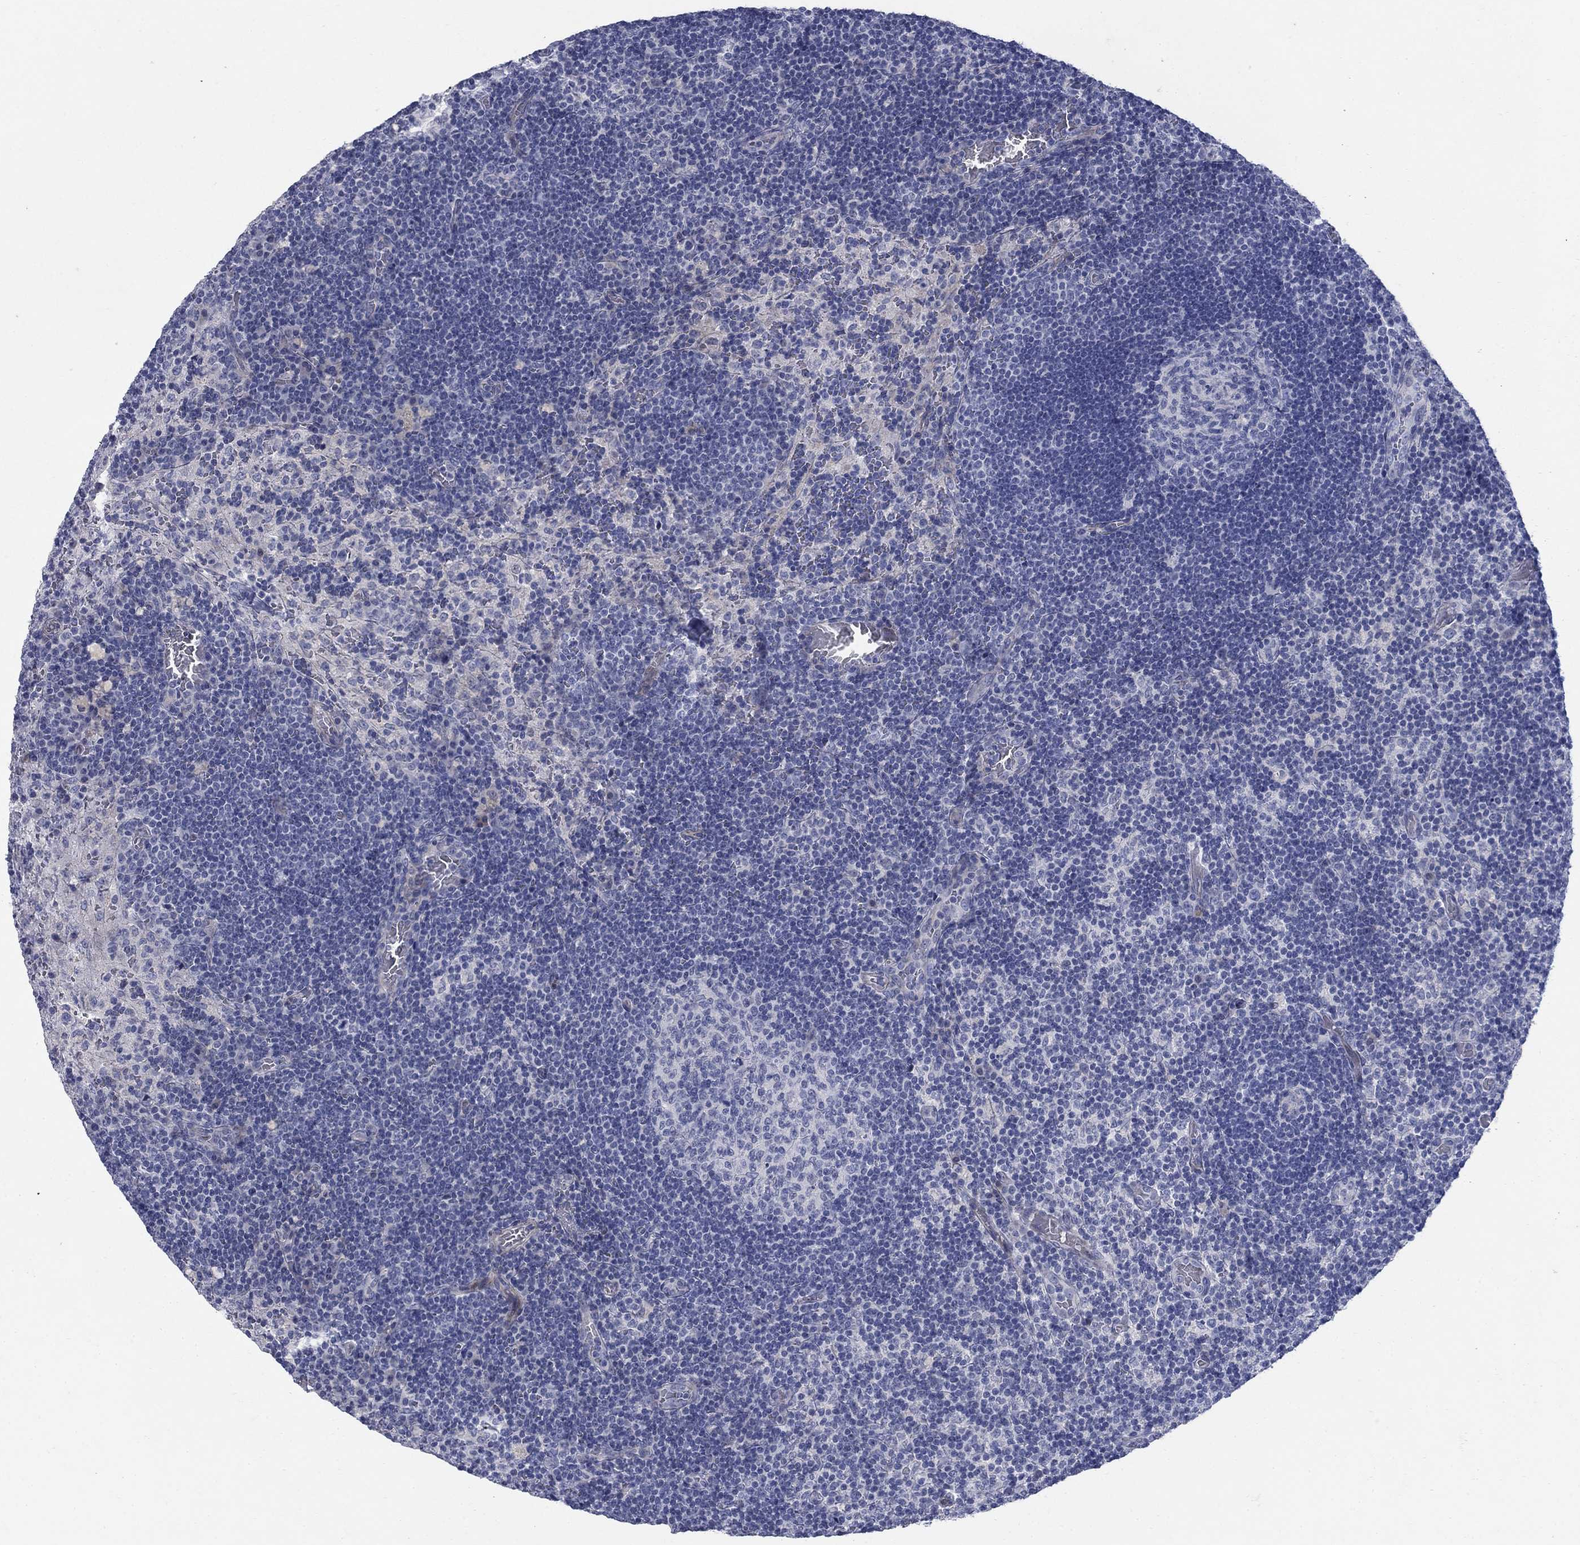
{"staining": {"intensity": "negative", "quantity": "none", "location": "none"}, "tissue": "lymph node", "cell_type": "Germinal center cells", "image_type": "normal", "snomed": [{"axis": "morphology", "description": "Normal tissue, NOS"}, {"axis": "topography", "description": "Lymph node"}], "caption": "Immunohistochemistry photomicrograph of normal lymph node stained for a protein (brown), which shows no positivity in germinal center cells.", "gene": "DNER", "patient": {"sex": "male", "age": 63}}